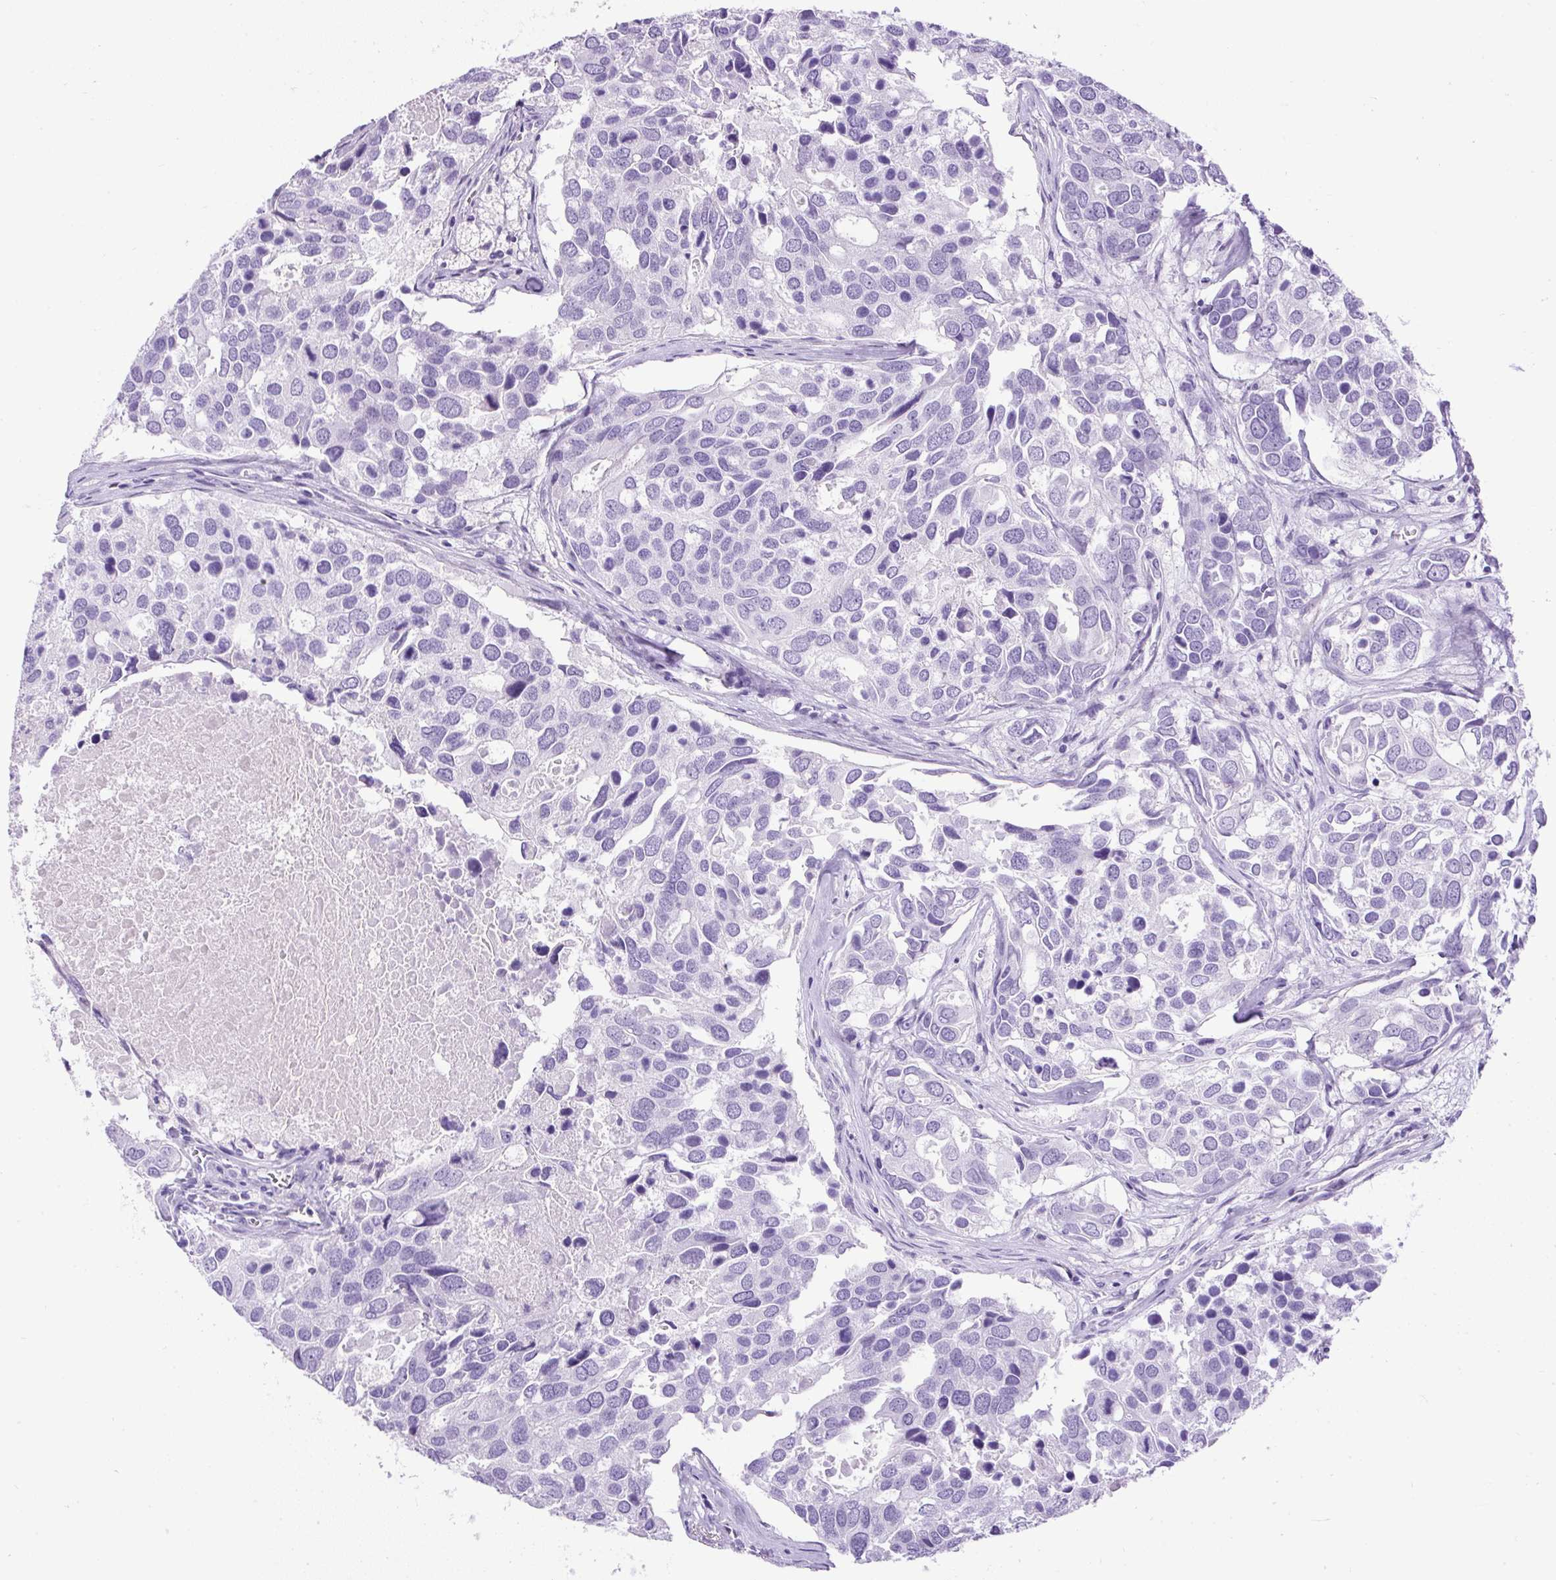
{"staining": {"intensity": "negative", "quantity": "none", "location": "none"}, "tissue": "breast cancer", "cell_type": "Tumor cells", "image_type": "cancer", "snomed": [{"axis": "morphology", "description": "Duct carcinoma"}, {"axis": "topography", "description": "Breast"}], "caption": "High magnification brightfield microscopy of breast cancer (invasive ductal carcinoma) stained with DAB (3,3'-diaminobenzidine) (brown) and counterstained with hematoxylin (blue): tumor cells show no significant positivity.", "gene": "UPP1", "patient": {"sex": "female", "age": 83}}